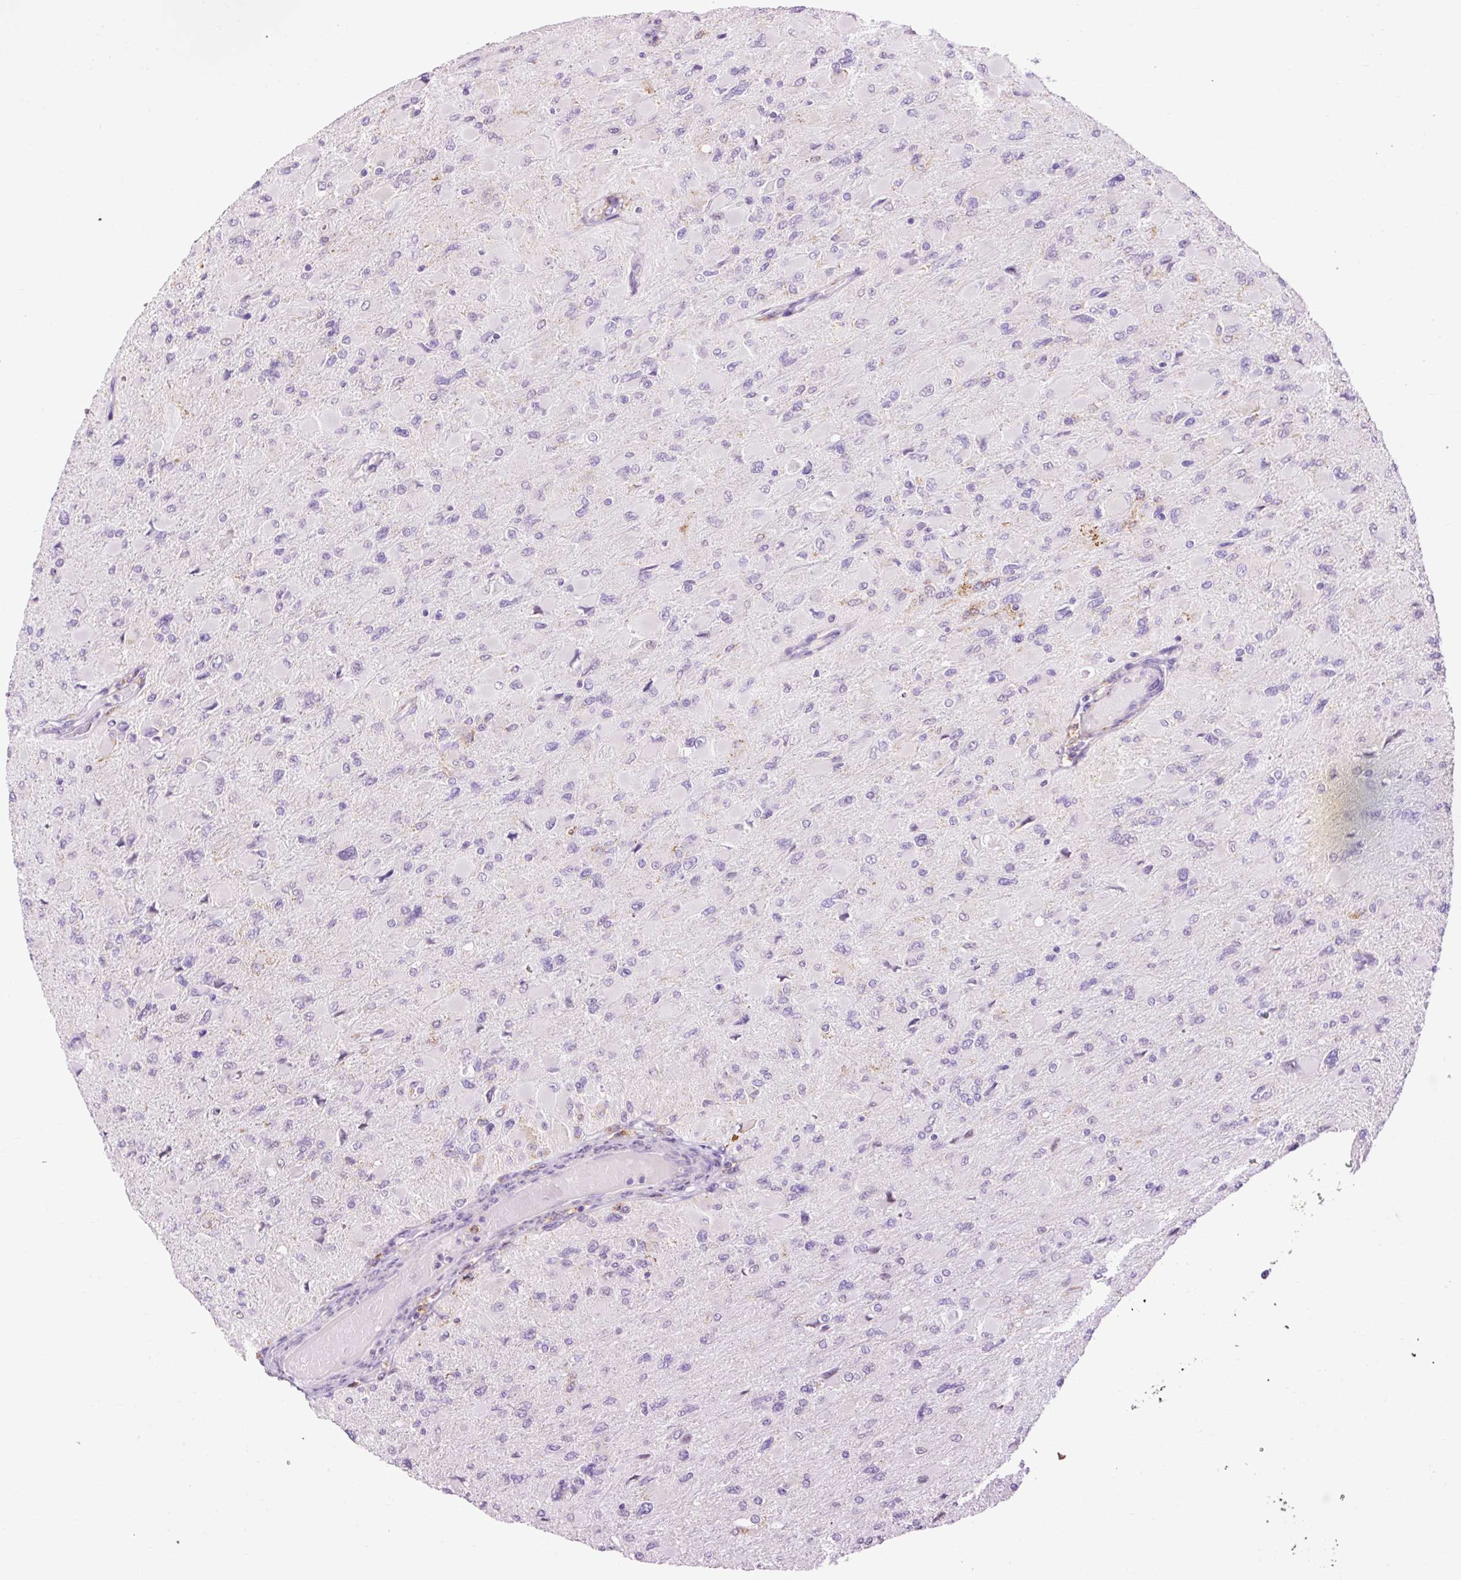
{"staining": {"intensity": "negative", "quantity": "none", "location": "none"}, "tissue": "glioma", "cell_type": "Tumor cells", "image_type": "cancer", "snomed": [{"axis": "morphology", "description": "Glioma, malignant, High grade"}, {"axis": "topography", "description": "Cerebral cortex"}], "caption": "Malignant high-grade glioma was stained to show a protein in brown. There is no significant positivity in tumor cells.", "gene": "LY86", "patient": {"sex": "female", "age": 36}}